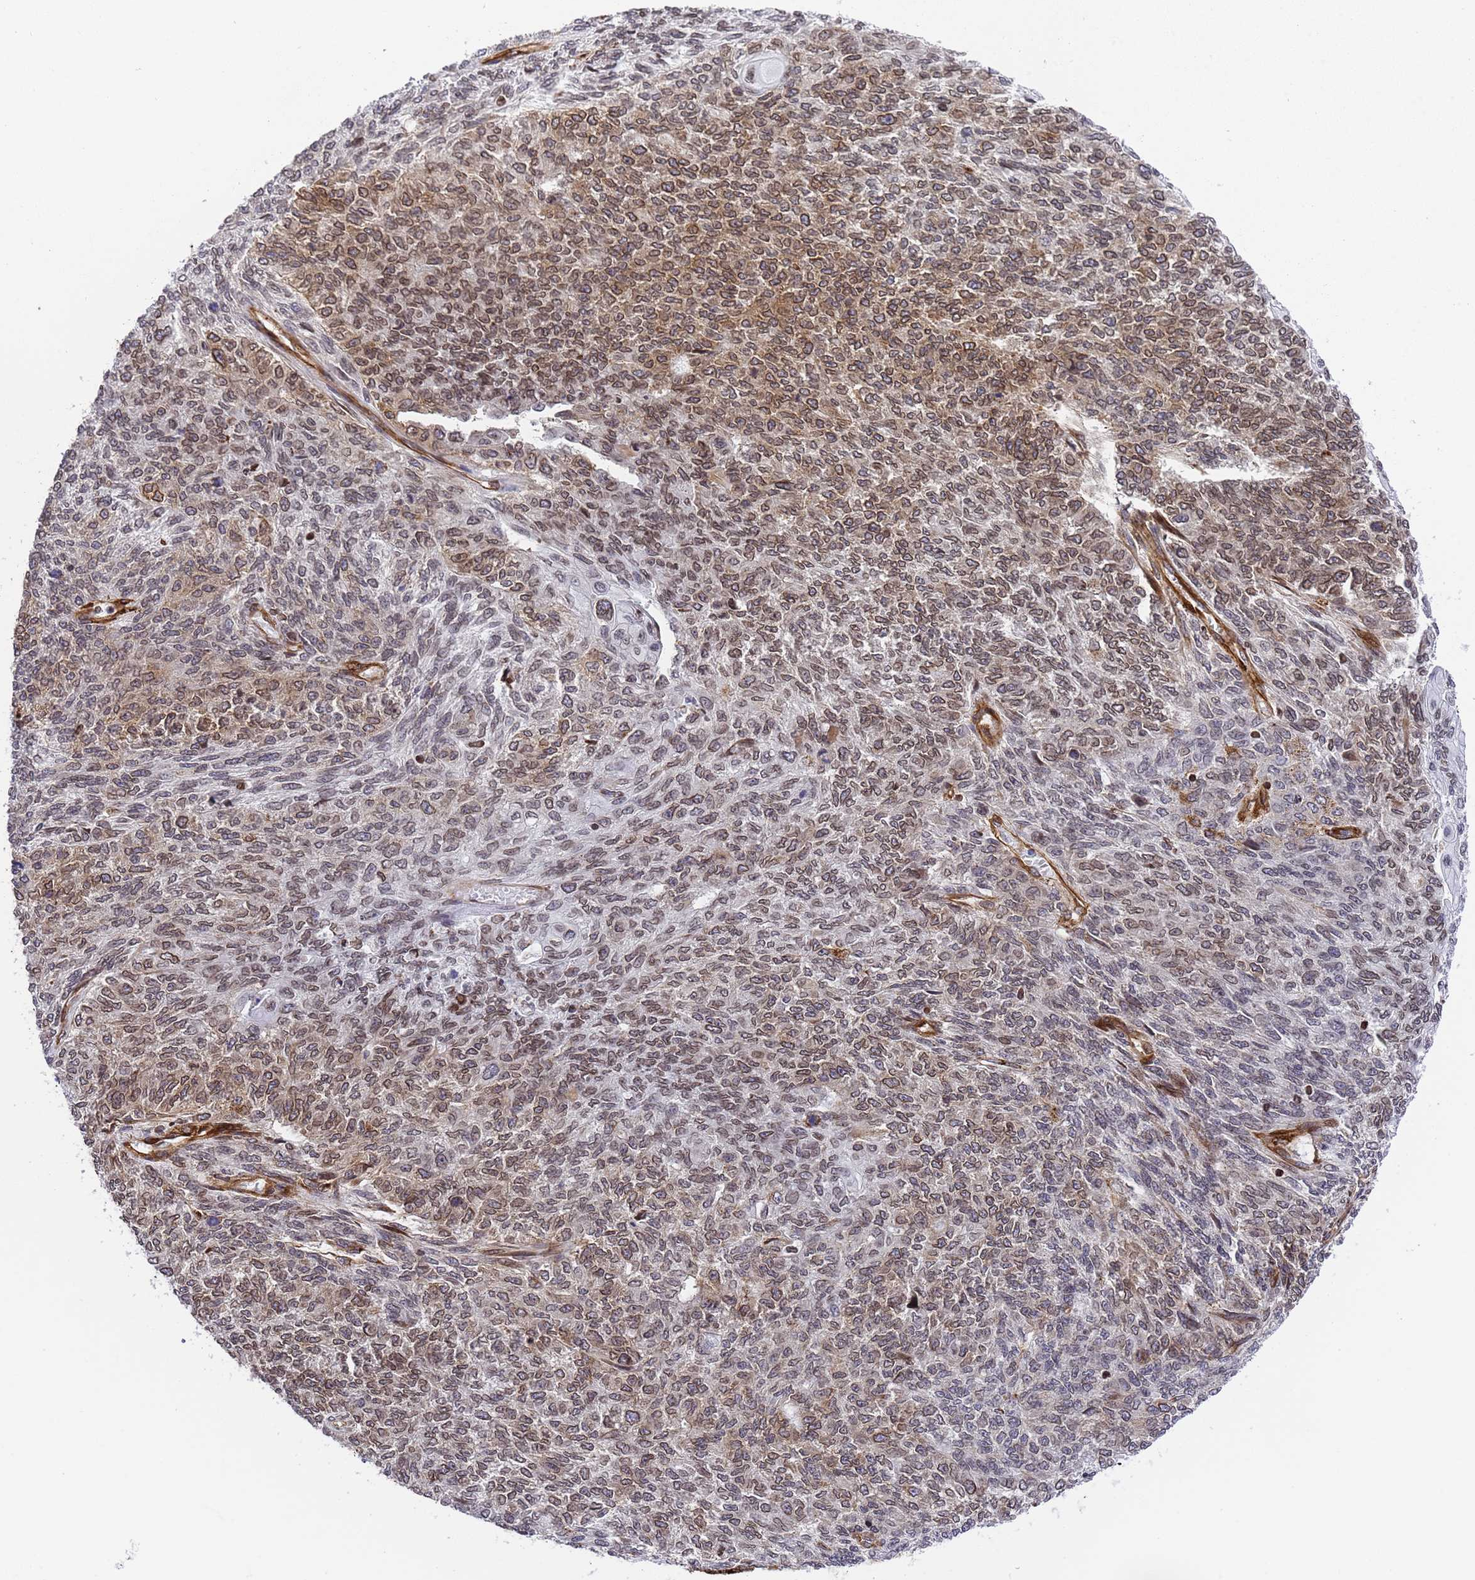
{"staining": {"intensity": "moderate", "quantity": "25%-75%", "location": "cytoplasmic/membranous,nuclear"}, "tissue": "endometrial cancer", "cell_type": "Tumor cells", "image_type": "cancer", "snomed": [{"axis": "morphology", "description": "Adenocarcinoma, NOS"}, {"axis": "topography", "description": "Endometrium"}], "caption": "This histopathology image reveals adenocarcinoma (endometrial) stained with immunohistochemistry (IHC) to label a protein in brown. The cytoplasmic/membranous and nuclear of tumor cells show moderate positivity for the protein. Nuclei are counter-stained blue.", "gene": "IGFBP7", "patient": {"sex": "female", "age": 32}}